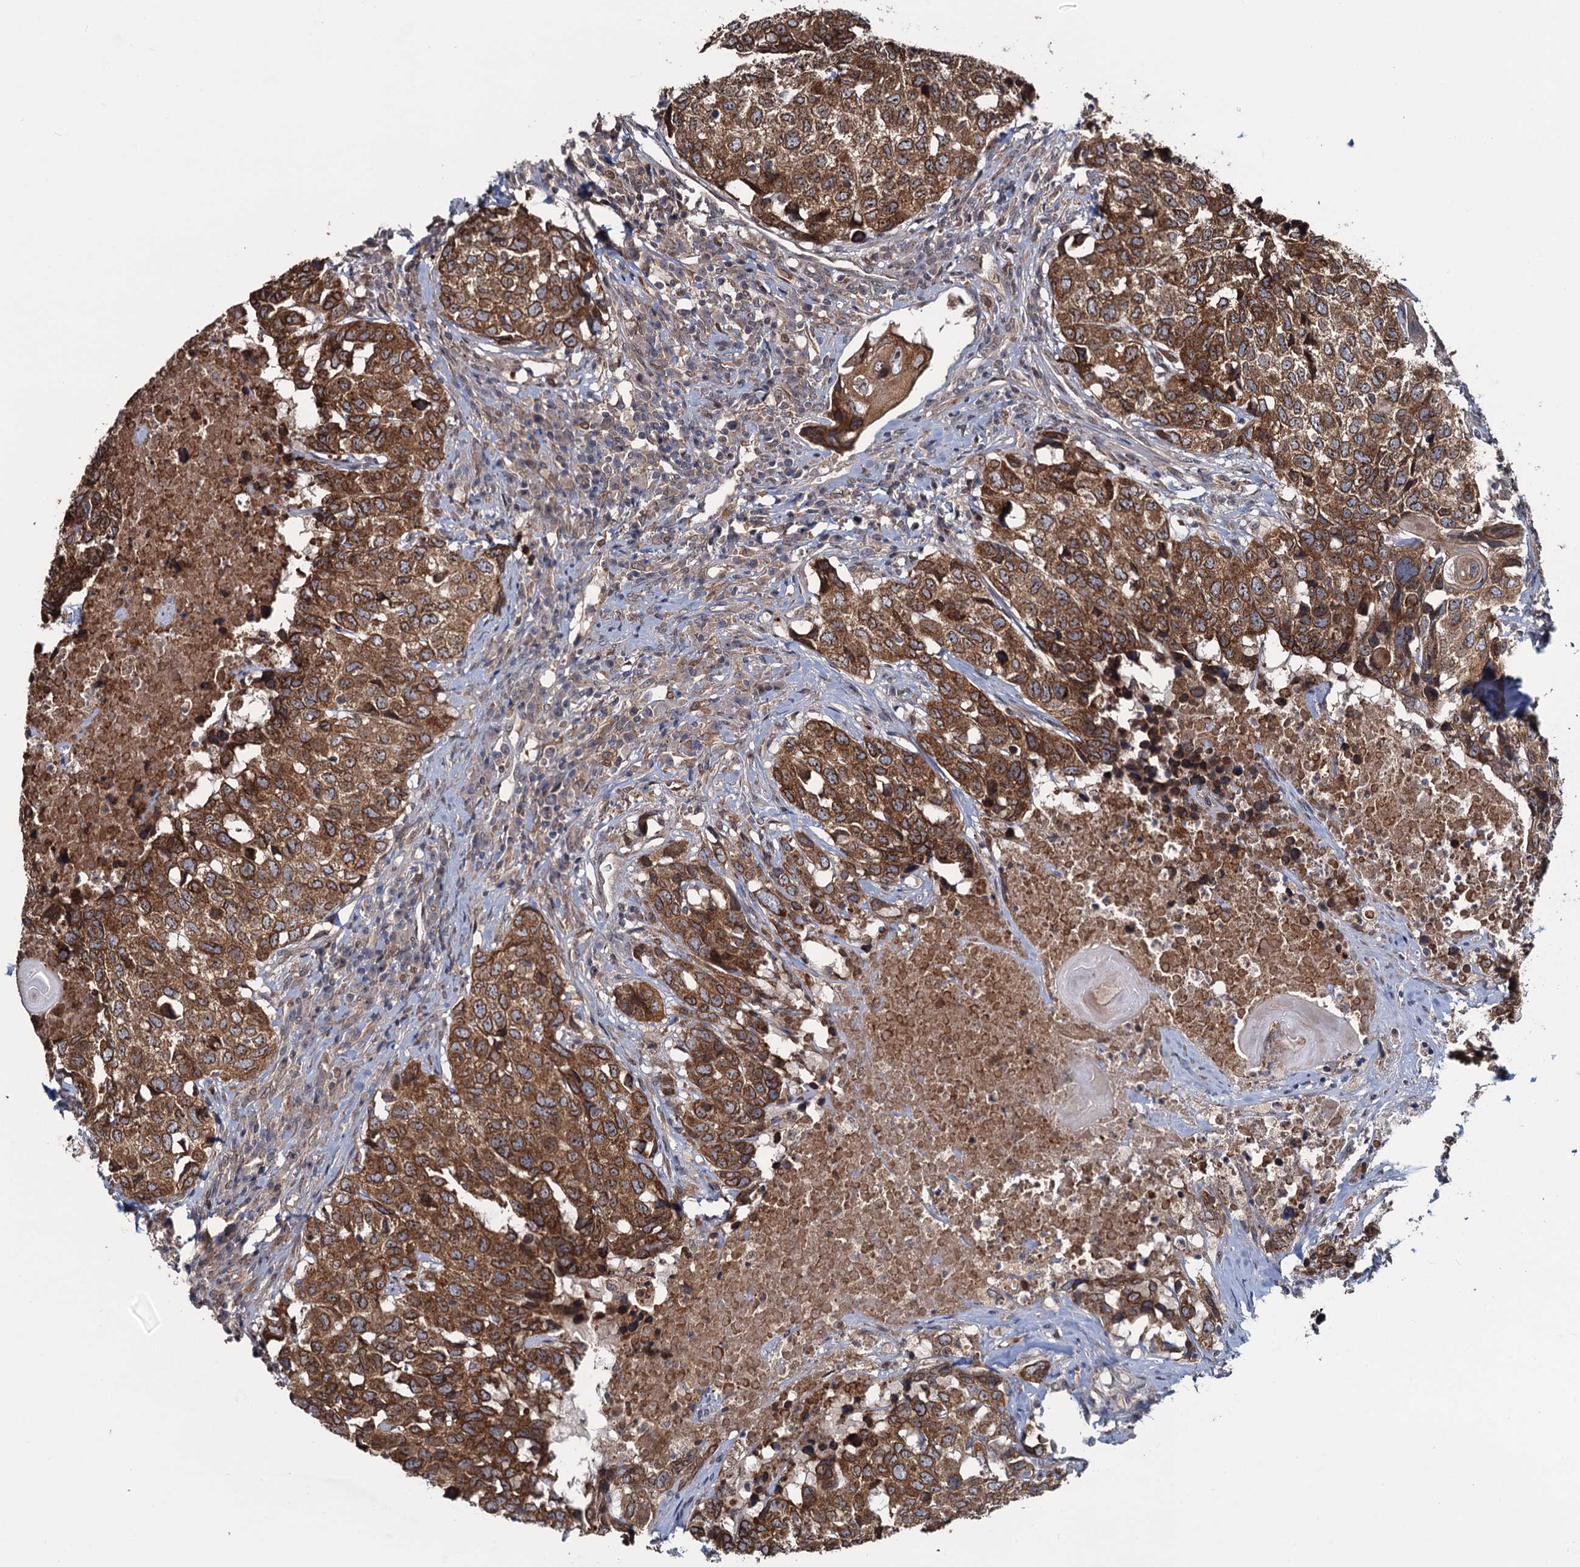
{"staining": {"intensity": "strong", "quantity": ">75%", "location": "cytoplasmic/membranous"}, "tissue": "head and neck cancer", "cell_type": "Tumor cells", "image_type": "cancer", "snomed": [{"axis": "morphology", "description": "Squamous cell carcinoma, NOS"}, {"axis": "topography", "description": "Head-Neck"}], "caption": "Head and neck cancer (squamous cell carcinoma) stained for a protein (brown) shows strong cytoplasmic/membranous positive expression in approximately >75% of tumor cells.", "gene": "EVX2", "patient": {"sex": "male", "age": 66}}